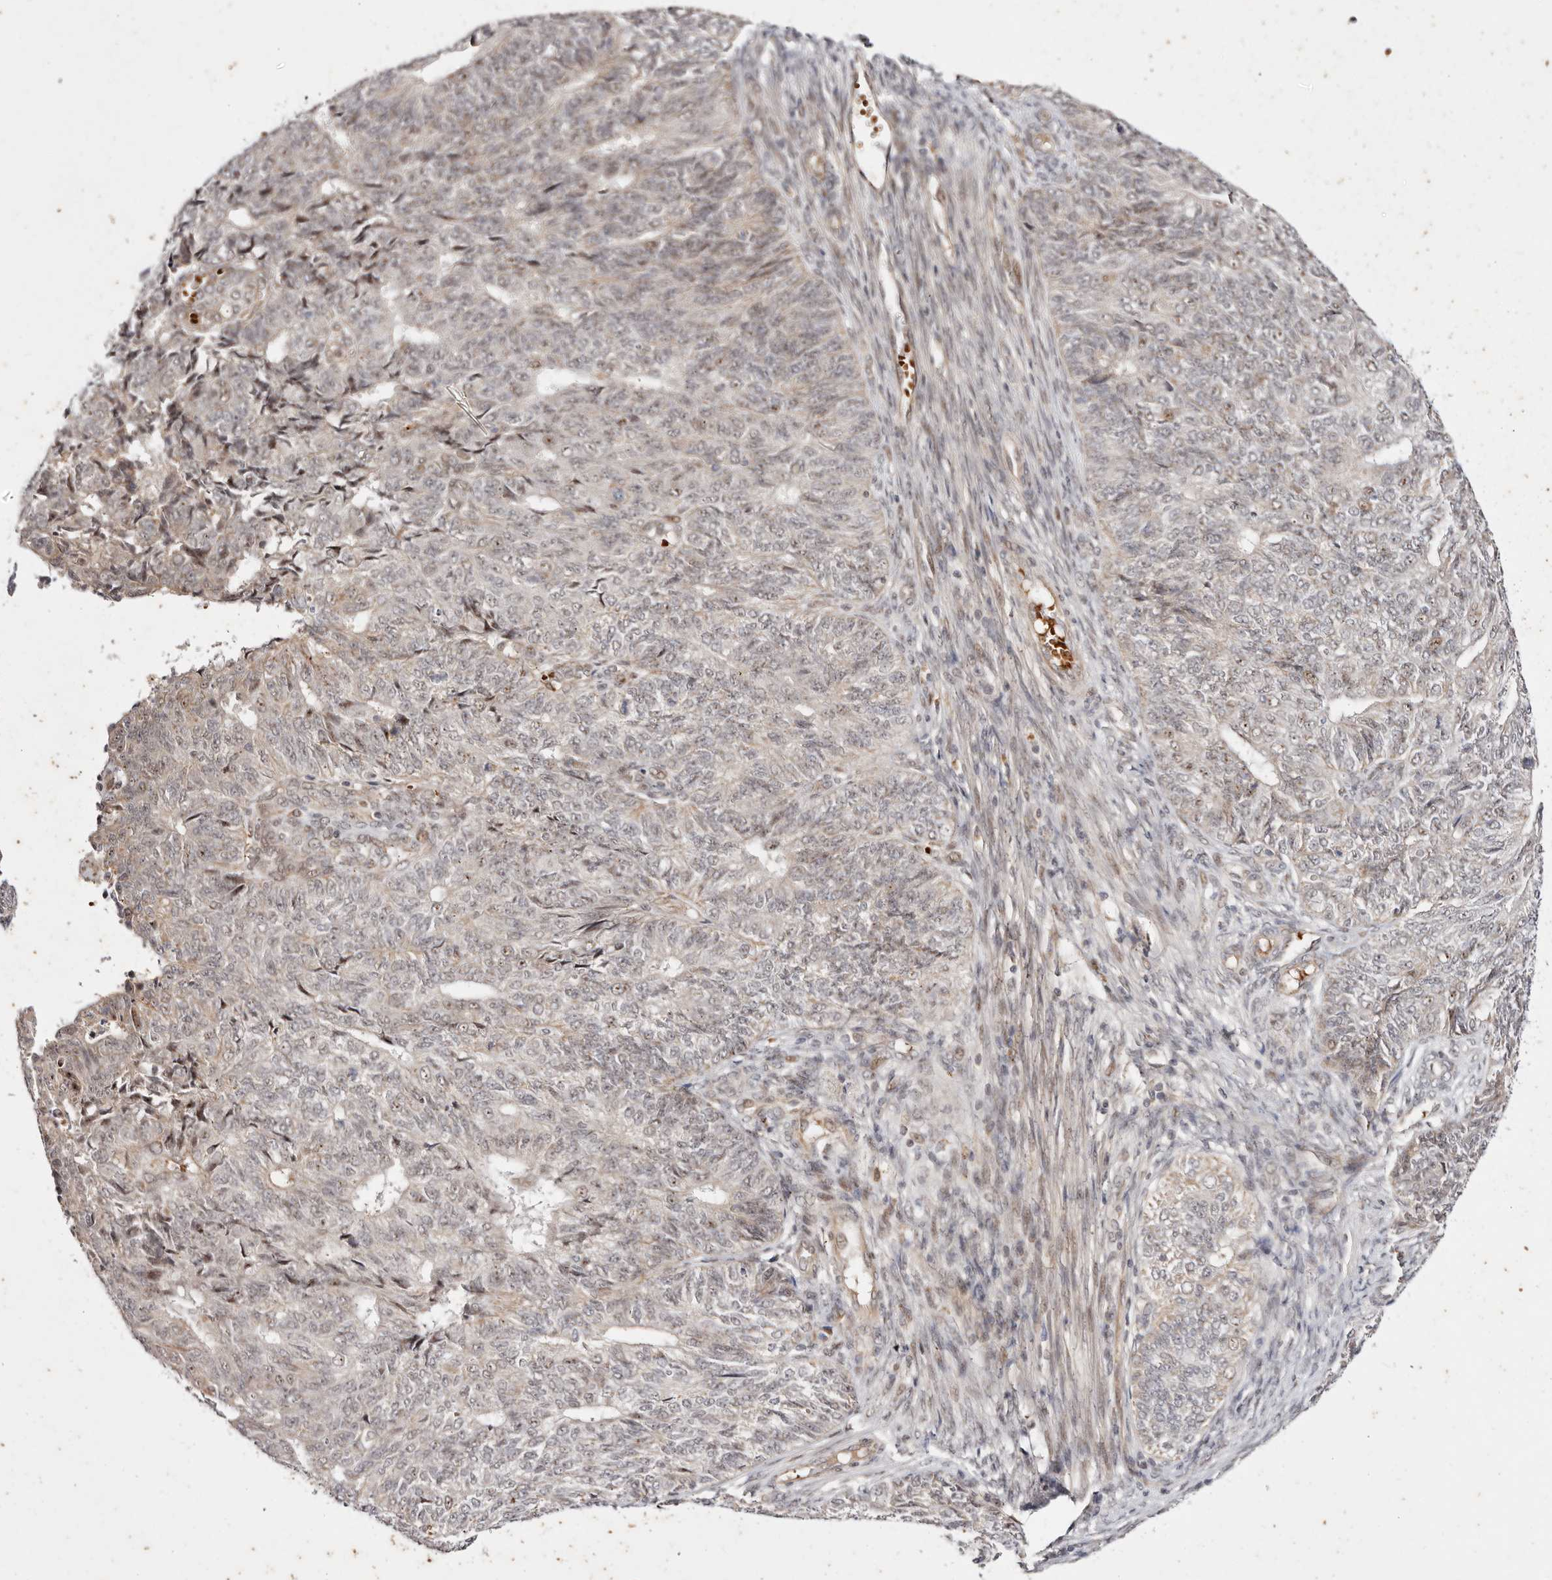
{"staining": {"intensity": "weak", "quantity": ">75%", "location": "nuclear"}, "tissue": "endometrial cancer", "cell_type": "Tumor cells", "image_type": "cancer", "snomed": [{"axis": "morphology", "description": "Adenocarcinoma, NOS"}, {"axis": "topography", "description": "Endometrium"}], "caption": "The immunohistochemical stain labels weak nuclear expression in tumor cells of endometrial cancer tissue.", "gene": "WRN", "patient": {"sex": "female", "age": 32}}